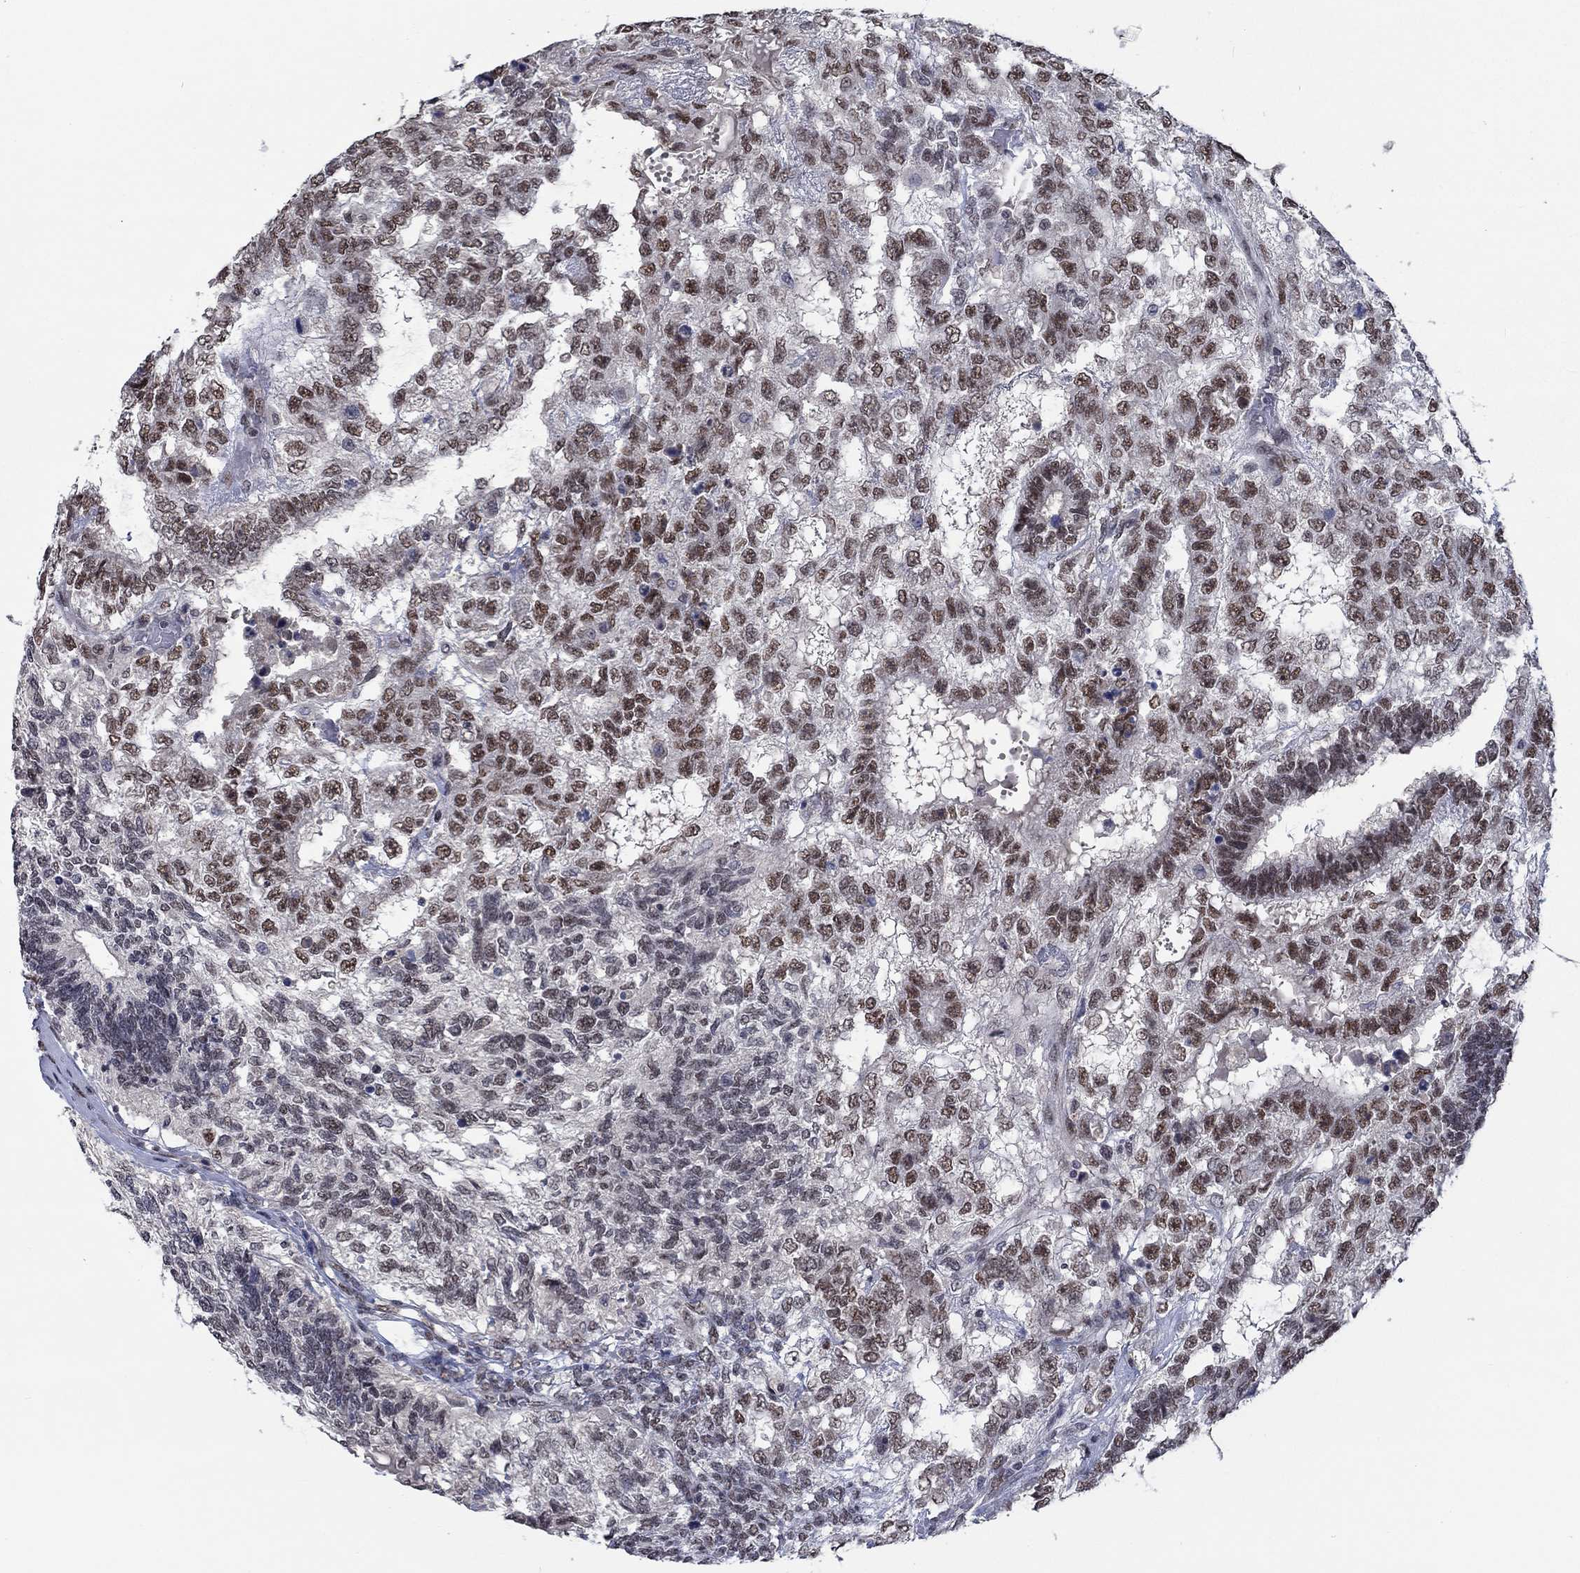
{"staining": {"intensity": "moderate", "quantity": "<25%", "location": "nuclear"}, "tissue": "testis cancer", "cell_type": "Tumor cells", "image_type": "cancer", "snomed": [{"axis": "morphology", "description": "Seminoma, NOS"}, {"axis": "morphology", "description": "Carcinoma, Embryonal, NOS"}, {"axis": "topography", "description": "Testis"}], "caption": "Testis embryonal carcinoma tissue displays moderate nuclear staining in about <25% of tumor cells", "gene": "HTN1", "patient": {"sex": "male", "age": 41}}